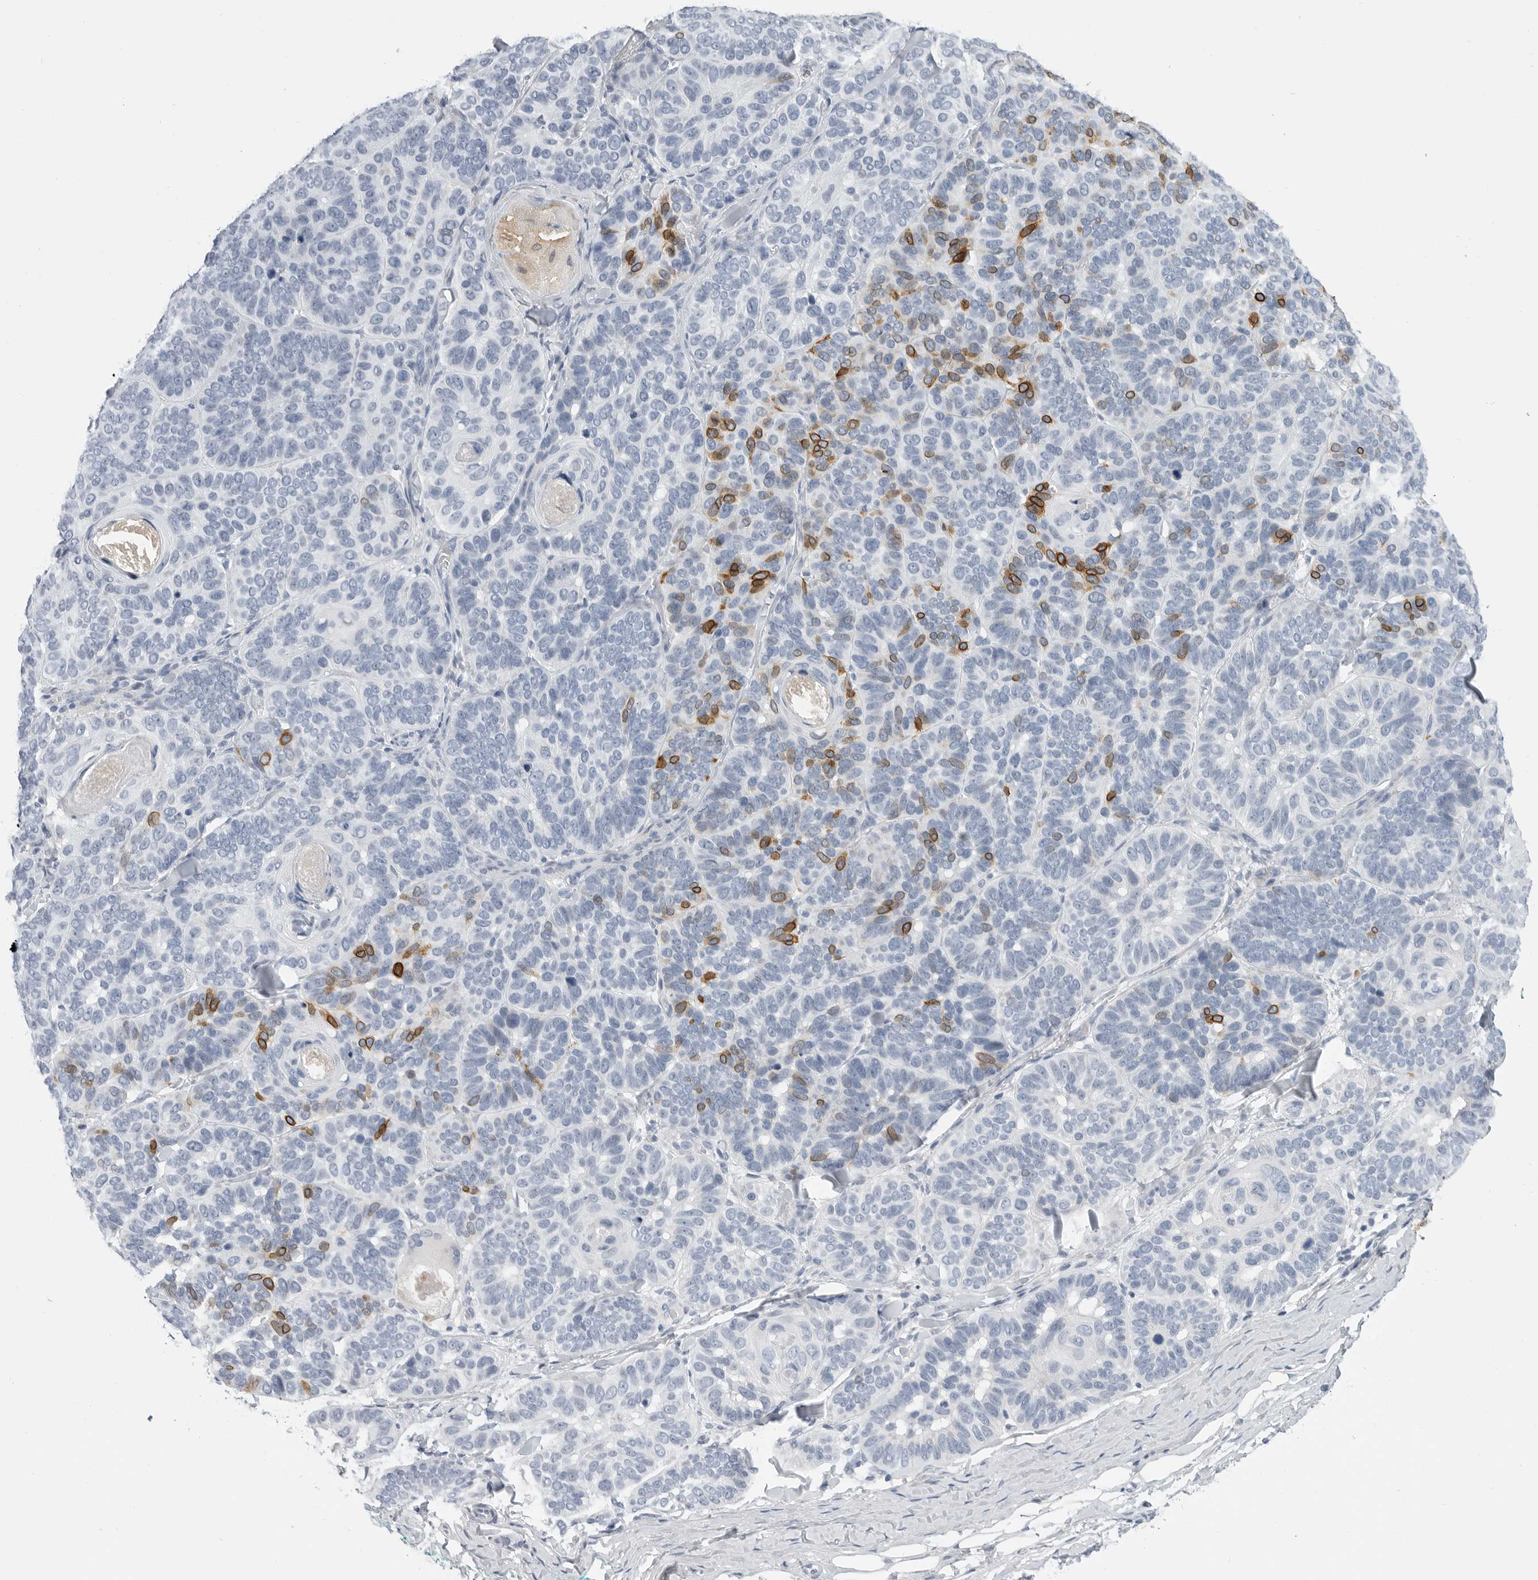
{"staining": {"intensity": "strong", "quantity": "<25%", "location": "cytoplasmic/membranous,nuclear"}, "tissue": "skin cancer", "cell_type": "Tumor cells", "image_type": "cancer", "snomed": [{"axis": "morphology", "description": "Basal cell carcinoma"}, {"axis": "topography", "description": "Skin"}], "caption": "Basal cell carcinoma (skin) stained with a protein marker reveals strong staining in tumor cells.", "gene": "PLN", "patient": {"sex": "male", "age": 62}}